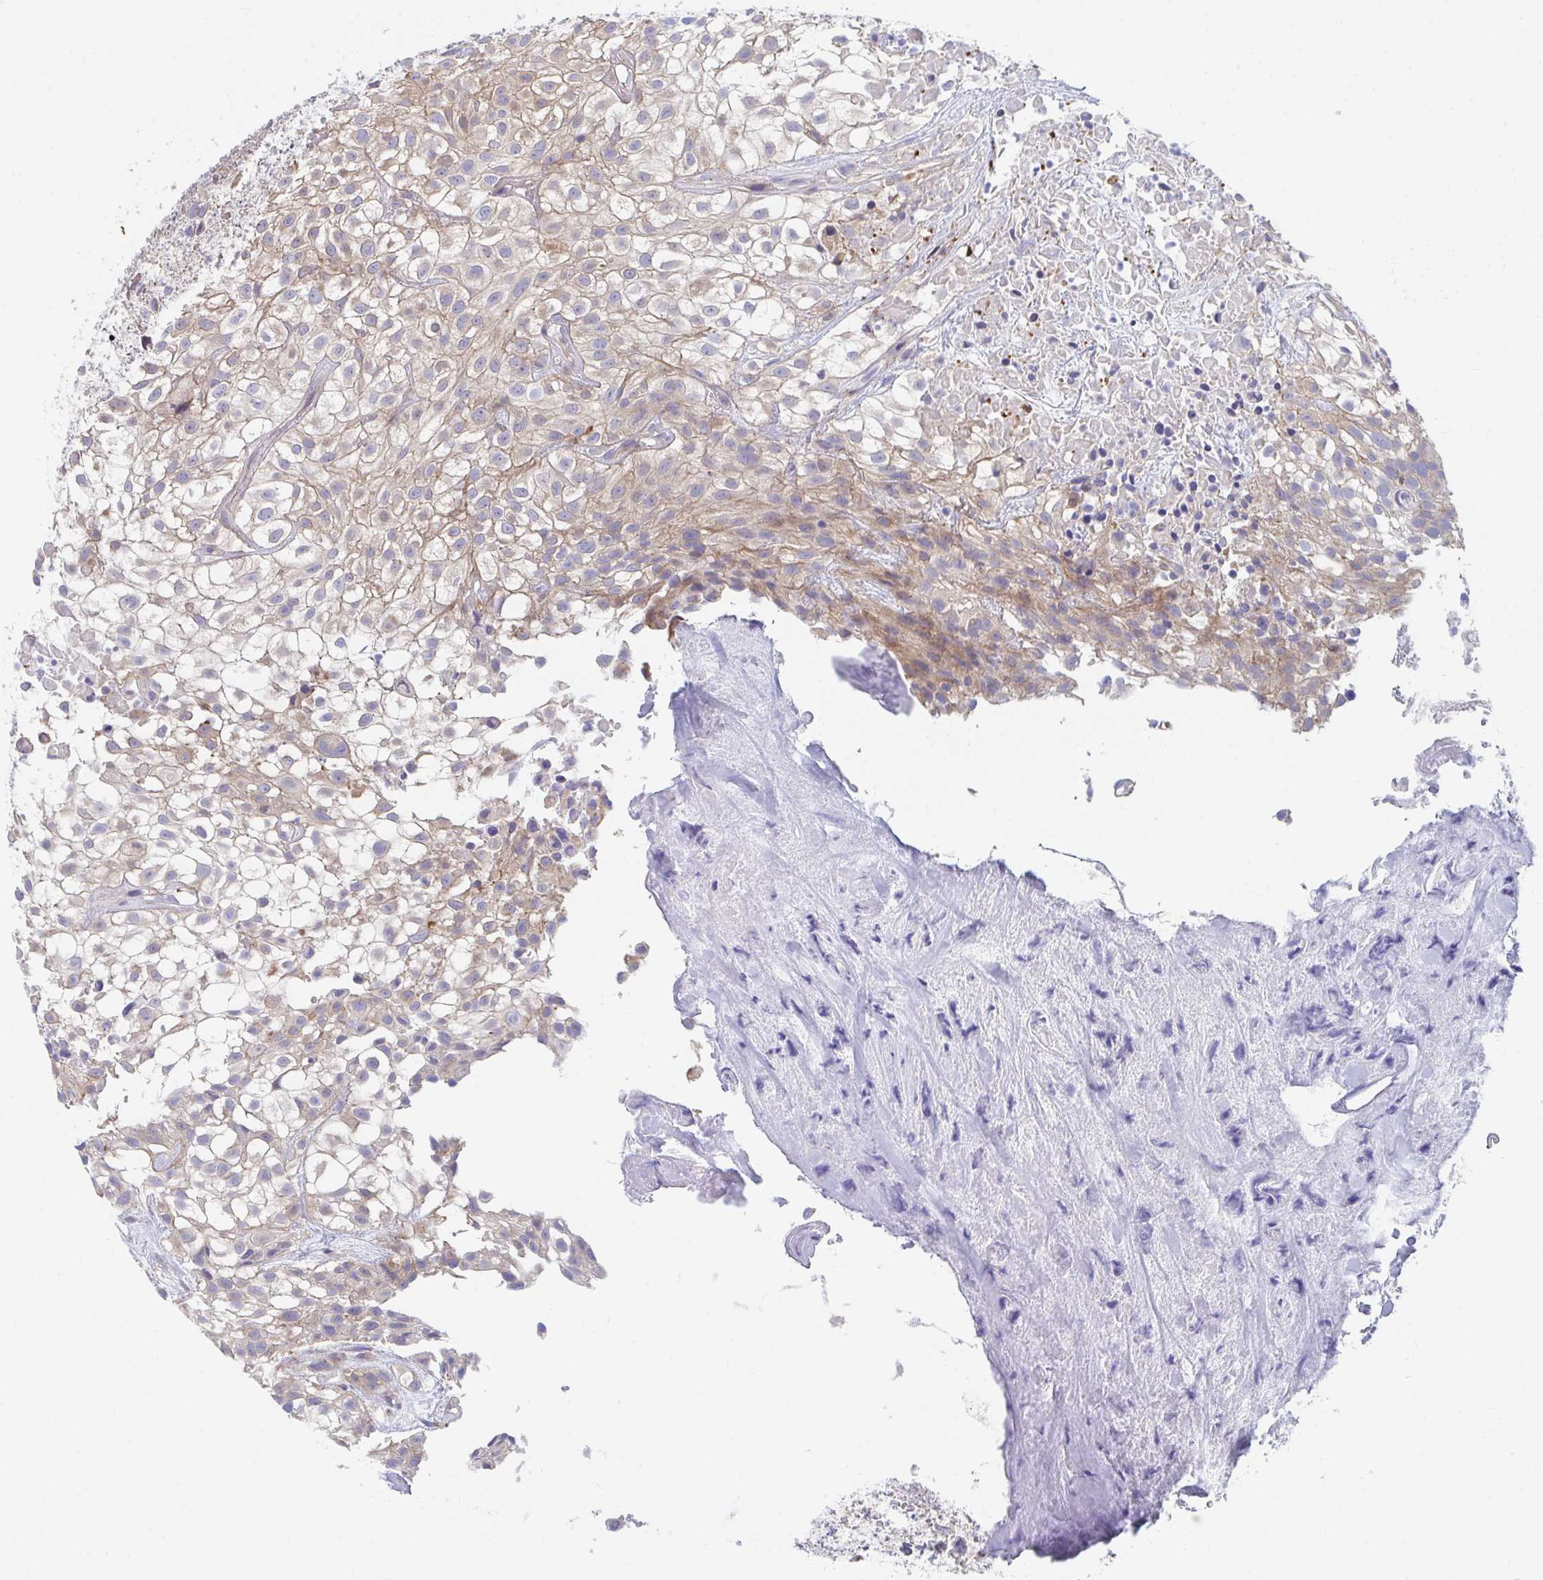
{"staining": {"intensity": "moderate", "quantity": "25%-75%", "location": "cytoplasmic/membranous"}, "tissue": "urothelial cancer", "cell_type": "Tumor cells", "image_type": "cancer", "snomed": [{"axis": "morphology", "description": "Urothelial carcinoma, High grade"}, {"axis": "topography", "description": "Urinary bladder"}], "caption": "There is medium levels of moderate cytoplasmic/membranous positivity in tumor cells of high-grade urothelial carcinoma, as demonstrated by immunohistochemical staining (brown color).", "gene": "P2RX3", "patient": {"sex": "male", "age": 56}}